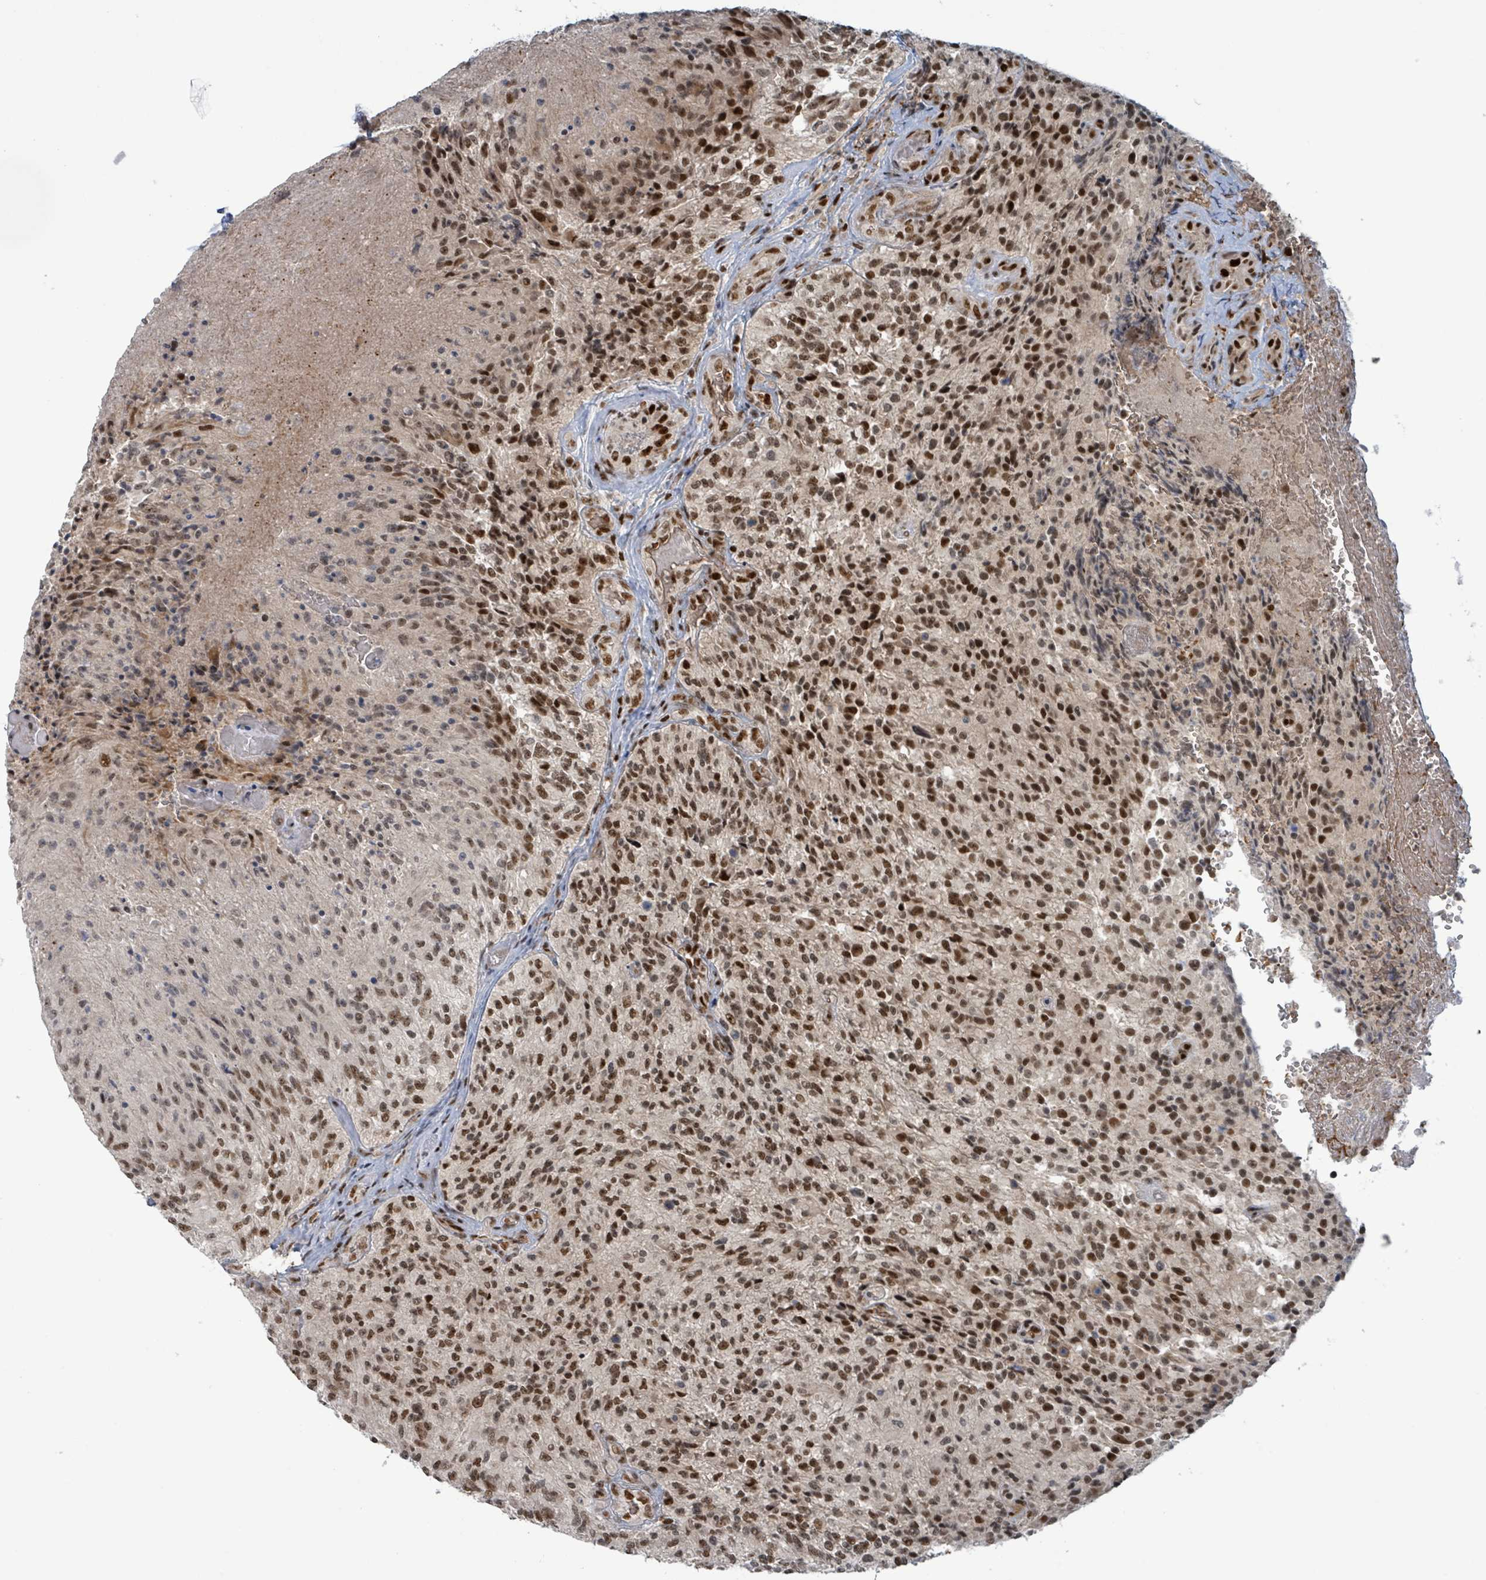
{"staining": {"intensity": "strong", "quantity": ">75%", "location": "nuclear"}, "tissue": "glioma", "cell_type": "Tumor cells", "image_type": "cancer", "snomed": [{"axis": "morphology", "description": "Normal tissue, NOS"}, {"axis": "morphology", "description": "Glioma, malignant, High grade"}, {"axis": "topography", "description": "Cerebral cortex"}], "caption": "Glioma stained with immunohistochemistry demonstrates strong nuclear positivity in about >75% of tumor cells.", "gene": "KLF3", "patient": {"sex": "male", "age": 56}}